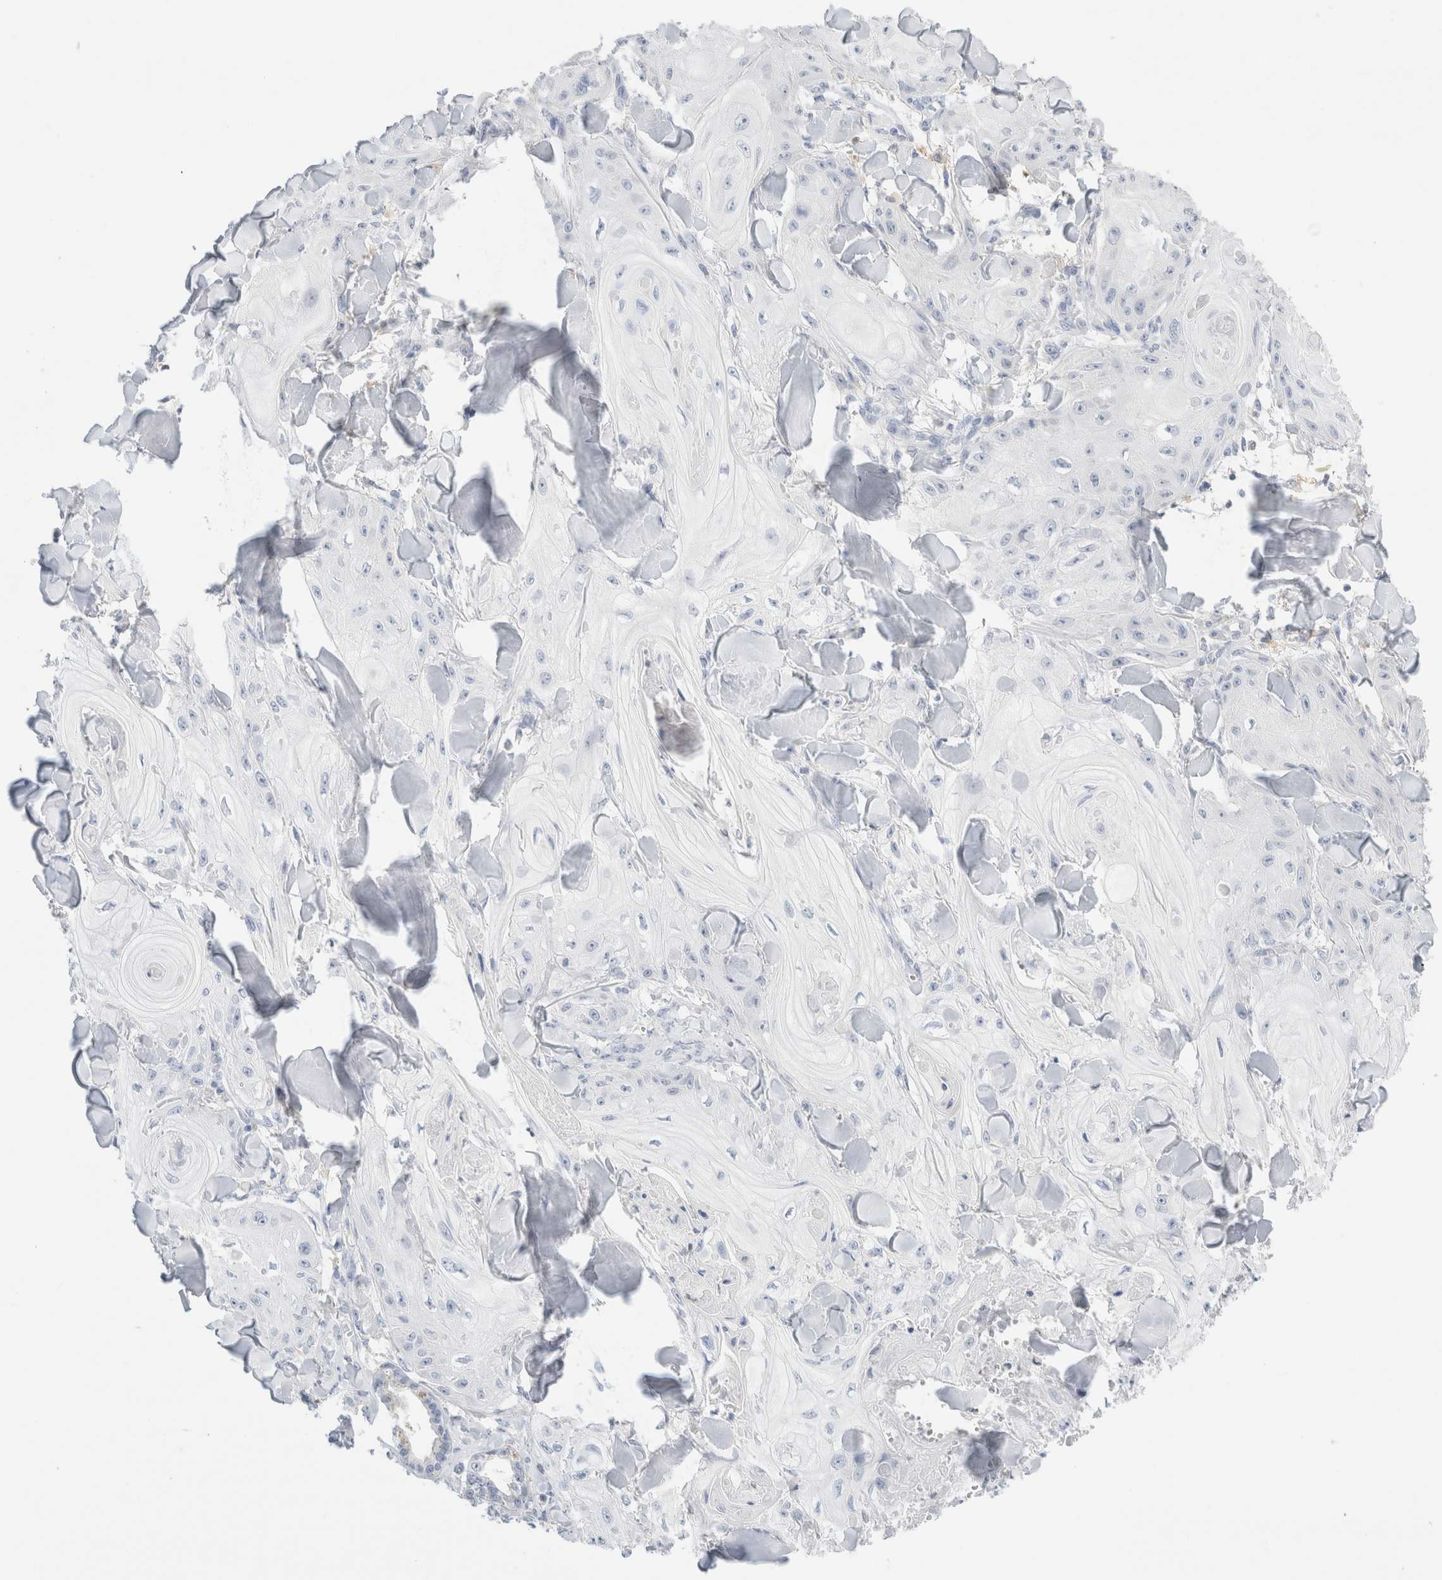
{"staining": {"intensity": "negative", "quantity": "none", "location": "none"}, "tissue": "skin cancer", "cell_type": "Tumor cells", "image_type": "cancer", "snomed": [{"axis": "morphology", "description": "Squamous cell carcinoma, NOS"}, {"axis": "topography", "description": "Skin"}], "caption": "A photomicrograph of skin cancer stained for a protein shows no brown staining in tumor cells.", "gene": "ADAM30", "patient": {"sex": "male", "age": 74}}